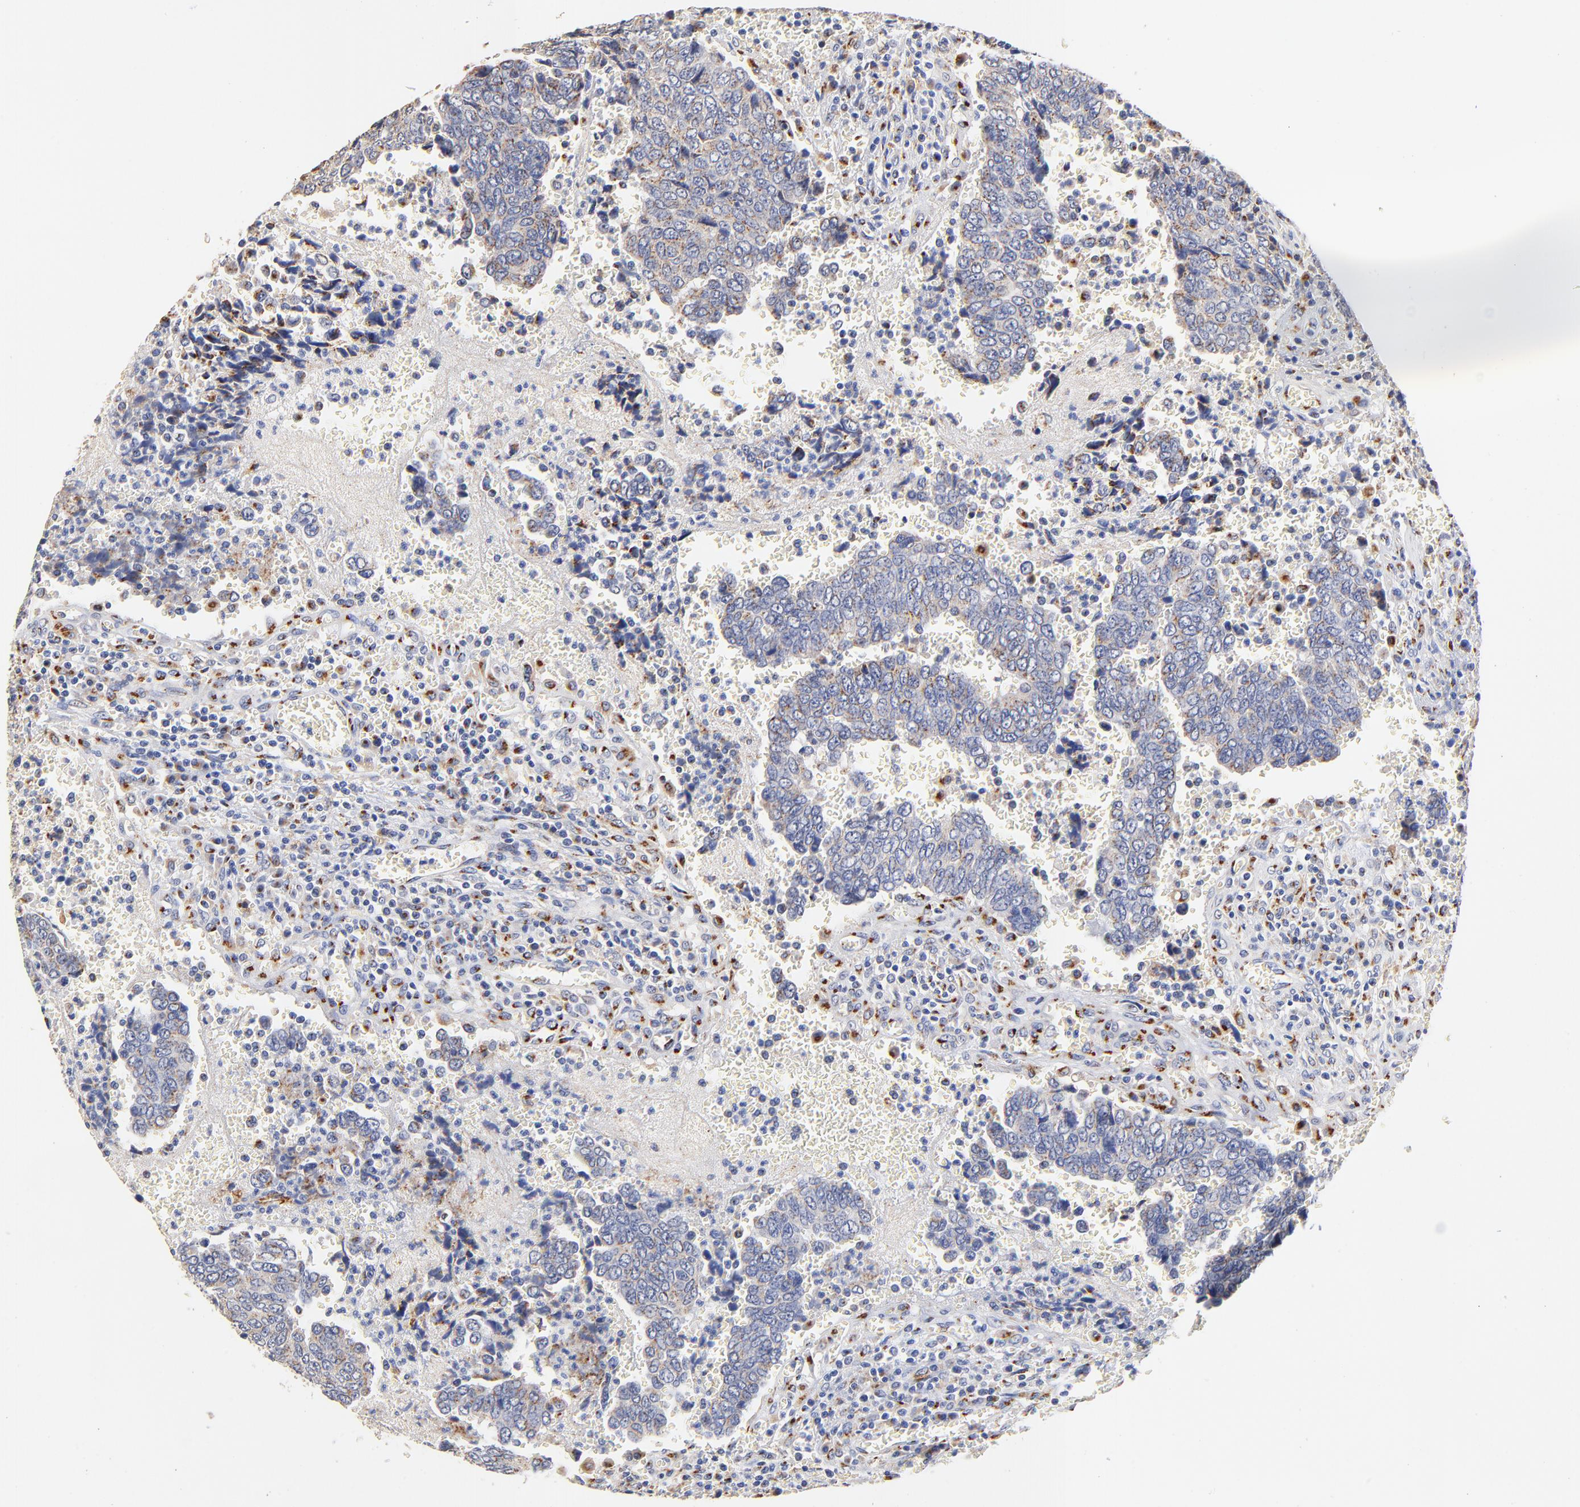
{"staining": {"intensity": "weak", "quantity": "<25%", "location": "cytoplasmic/membranous"}, "tissue": "urothelial cancer", "cell_type": "Tumor cells", "image_type": "cancer", "snomed": [{"axis": "morphology", "description": "Urothelial carcinoma, High grade"}, {"axis": "topography", "description": "Urinary bladder"}], "caption": "An immunohistochemistry image of high-grade urothelial carcinoma is shown. There is no staining in tumor cells of high-grade urothelial carcinoma.", "gene": "FMNL3", "patient": {"sex": "male", "age": 86}}